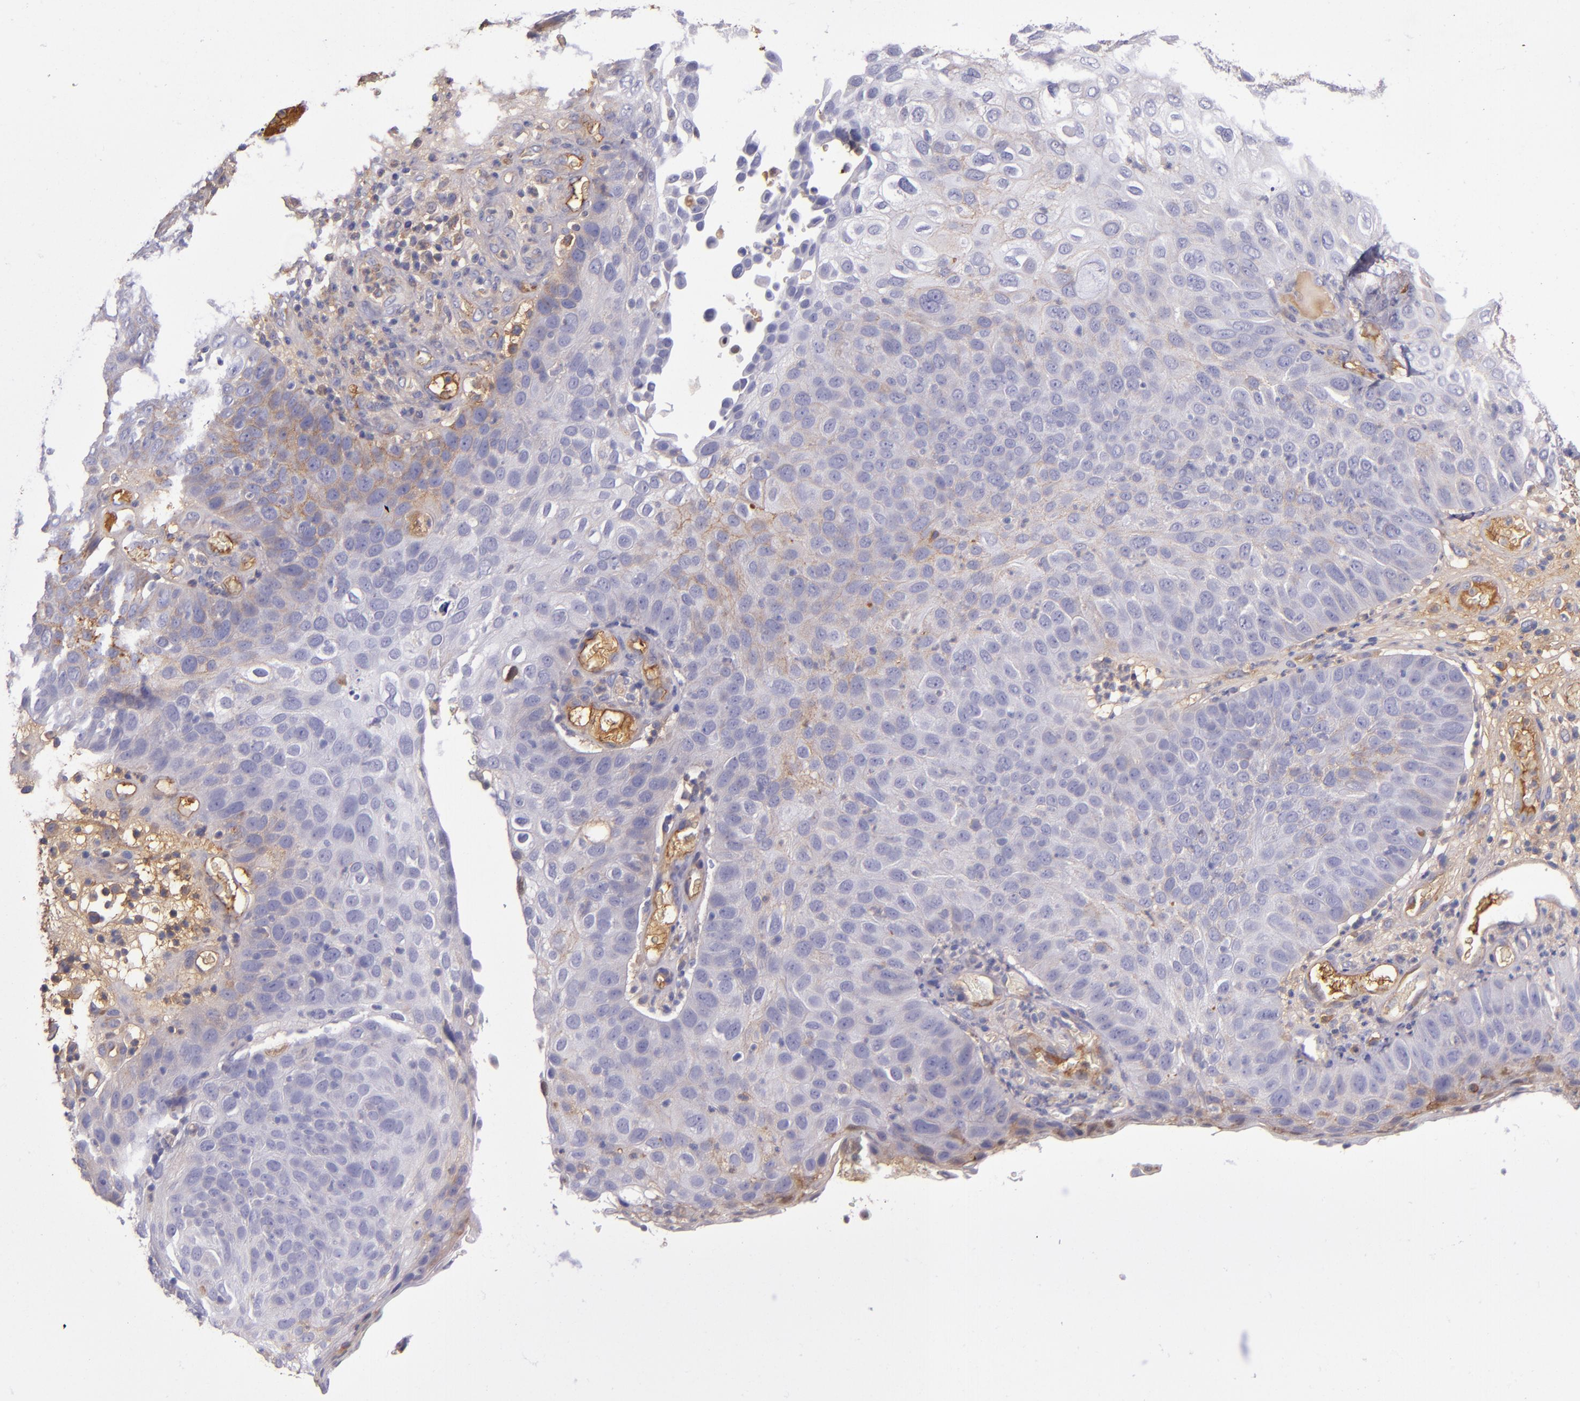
{"staining": {"intensity": "weak", "quantity": "25%-75%", "location": "cytoplasmic/membranous"}, "tissue": "skin cancer", "cell_type": "Tumor cells", "image_type": "cancer", "snomed": [{"axis": "morphology", "description": "Squamous cell carcinoma, NOS"}, {"axis": "topography", "description": "Skin"}], "caption": "Weak cytoplasmic/membranous protein positivity is present in approximately 25%-75% of tumor cells in skin cancer (squamous cell carcinoma).", "gene": "CLEC3B", "patient": {"sex": "male", "age": 87}}